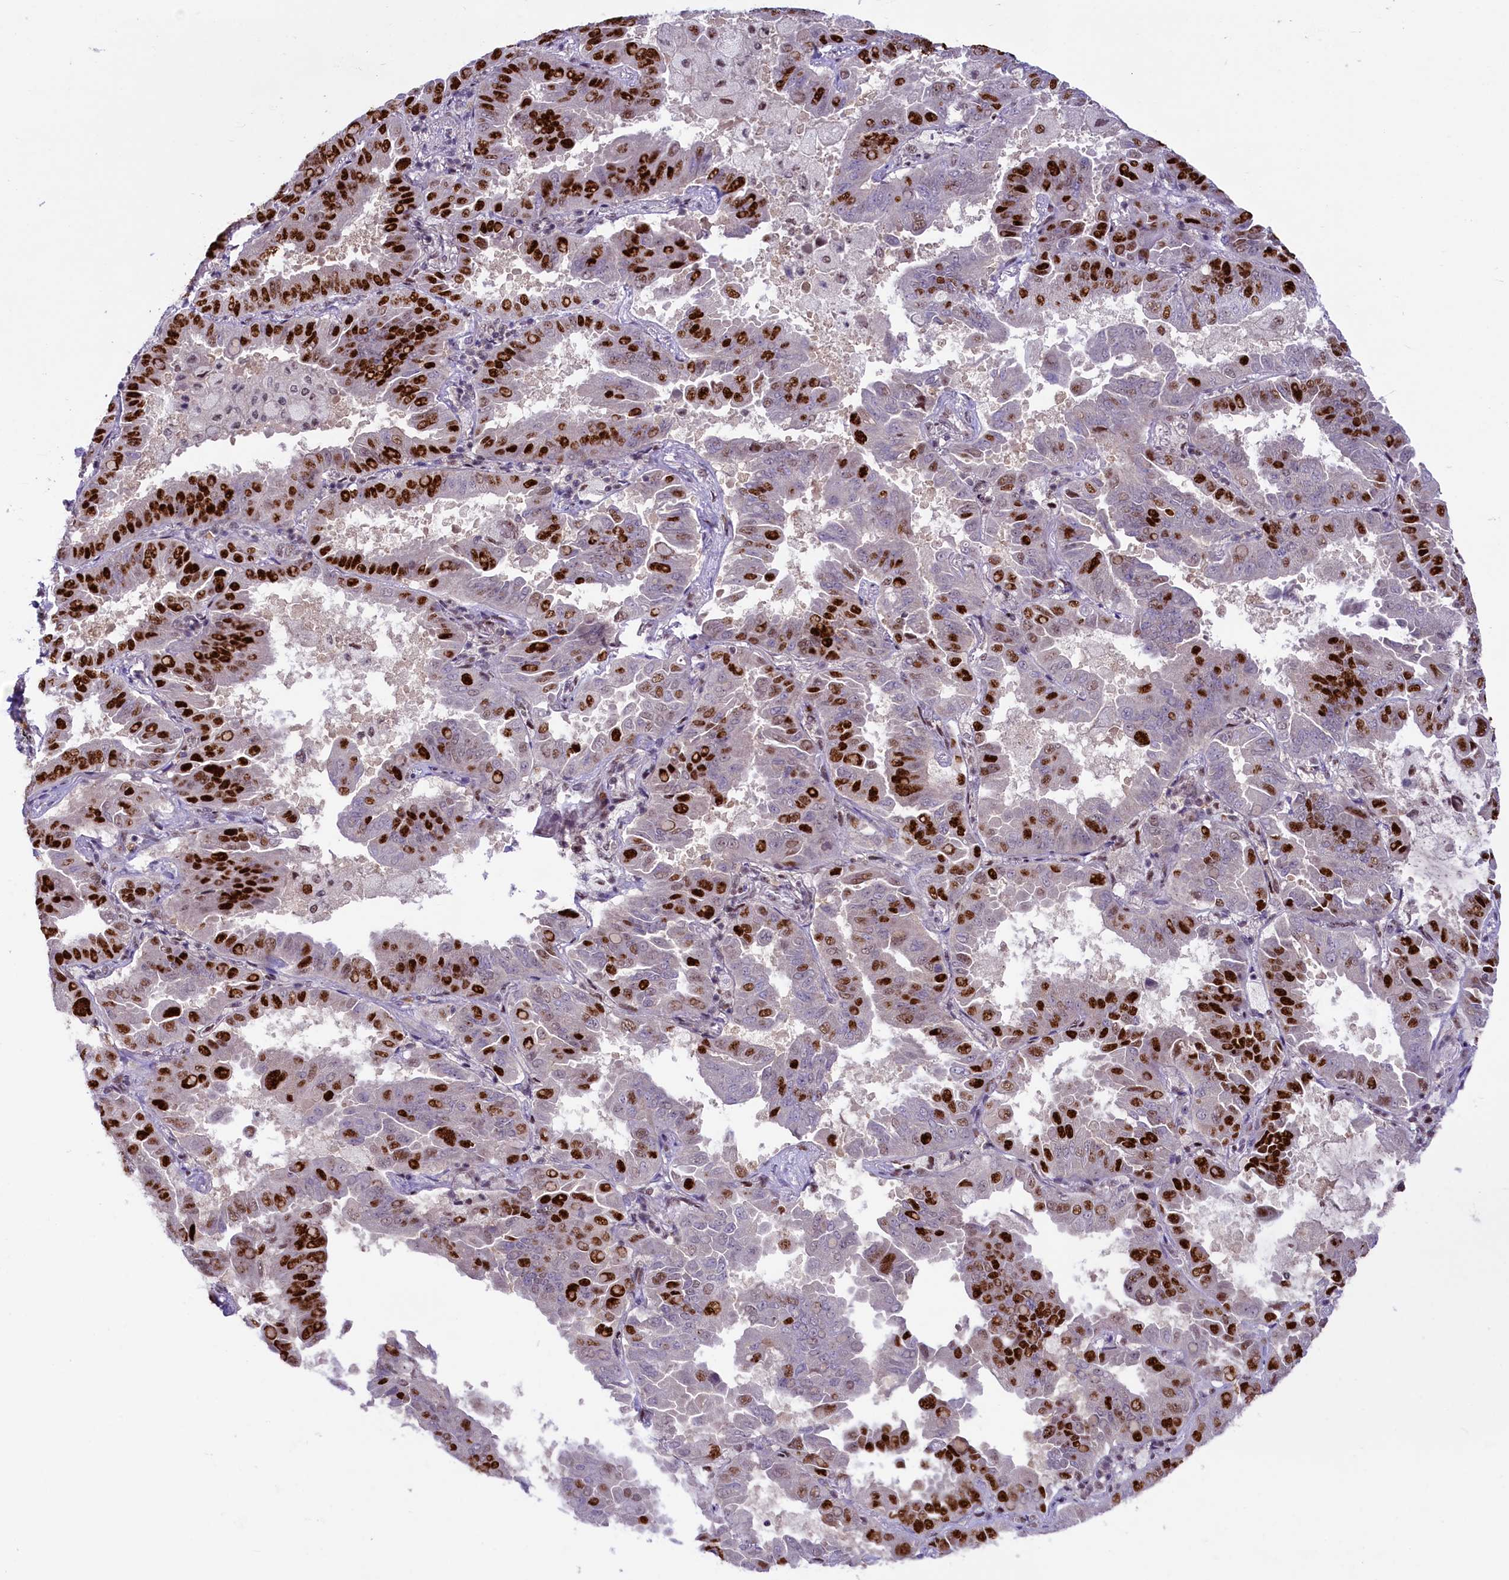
{"staining": {"intensity": "strong", "quantity": ">75%", "location": "nuclear"}, "tissue": "lung cancer", "cell_type": "Tumor cells", "image_type": "cancer", "snomed": [{"axis": "morphology", "description": "Adenocarcinoma, NOS"}, {"axis": "topography", "description": "Lung"}], "caption": "An immunohistochemistry (IHC) photomicrograph of neoplastic tissue is shown. Protein staining in brown highlights strong nuclear positivity in lung cancer (adenocarcinoma) within tumor cells. (Brightfield microscopy of DAB IHC at high magnification).", "gene": "ANKS3", "patient": {"sex": "male", "age": 64}}